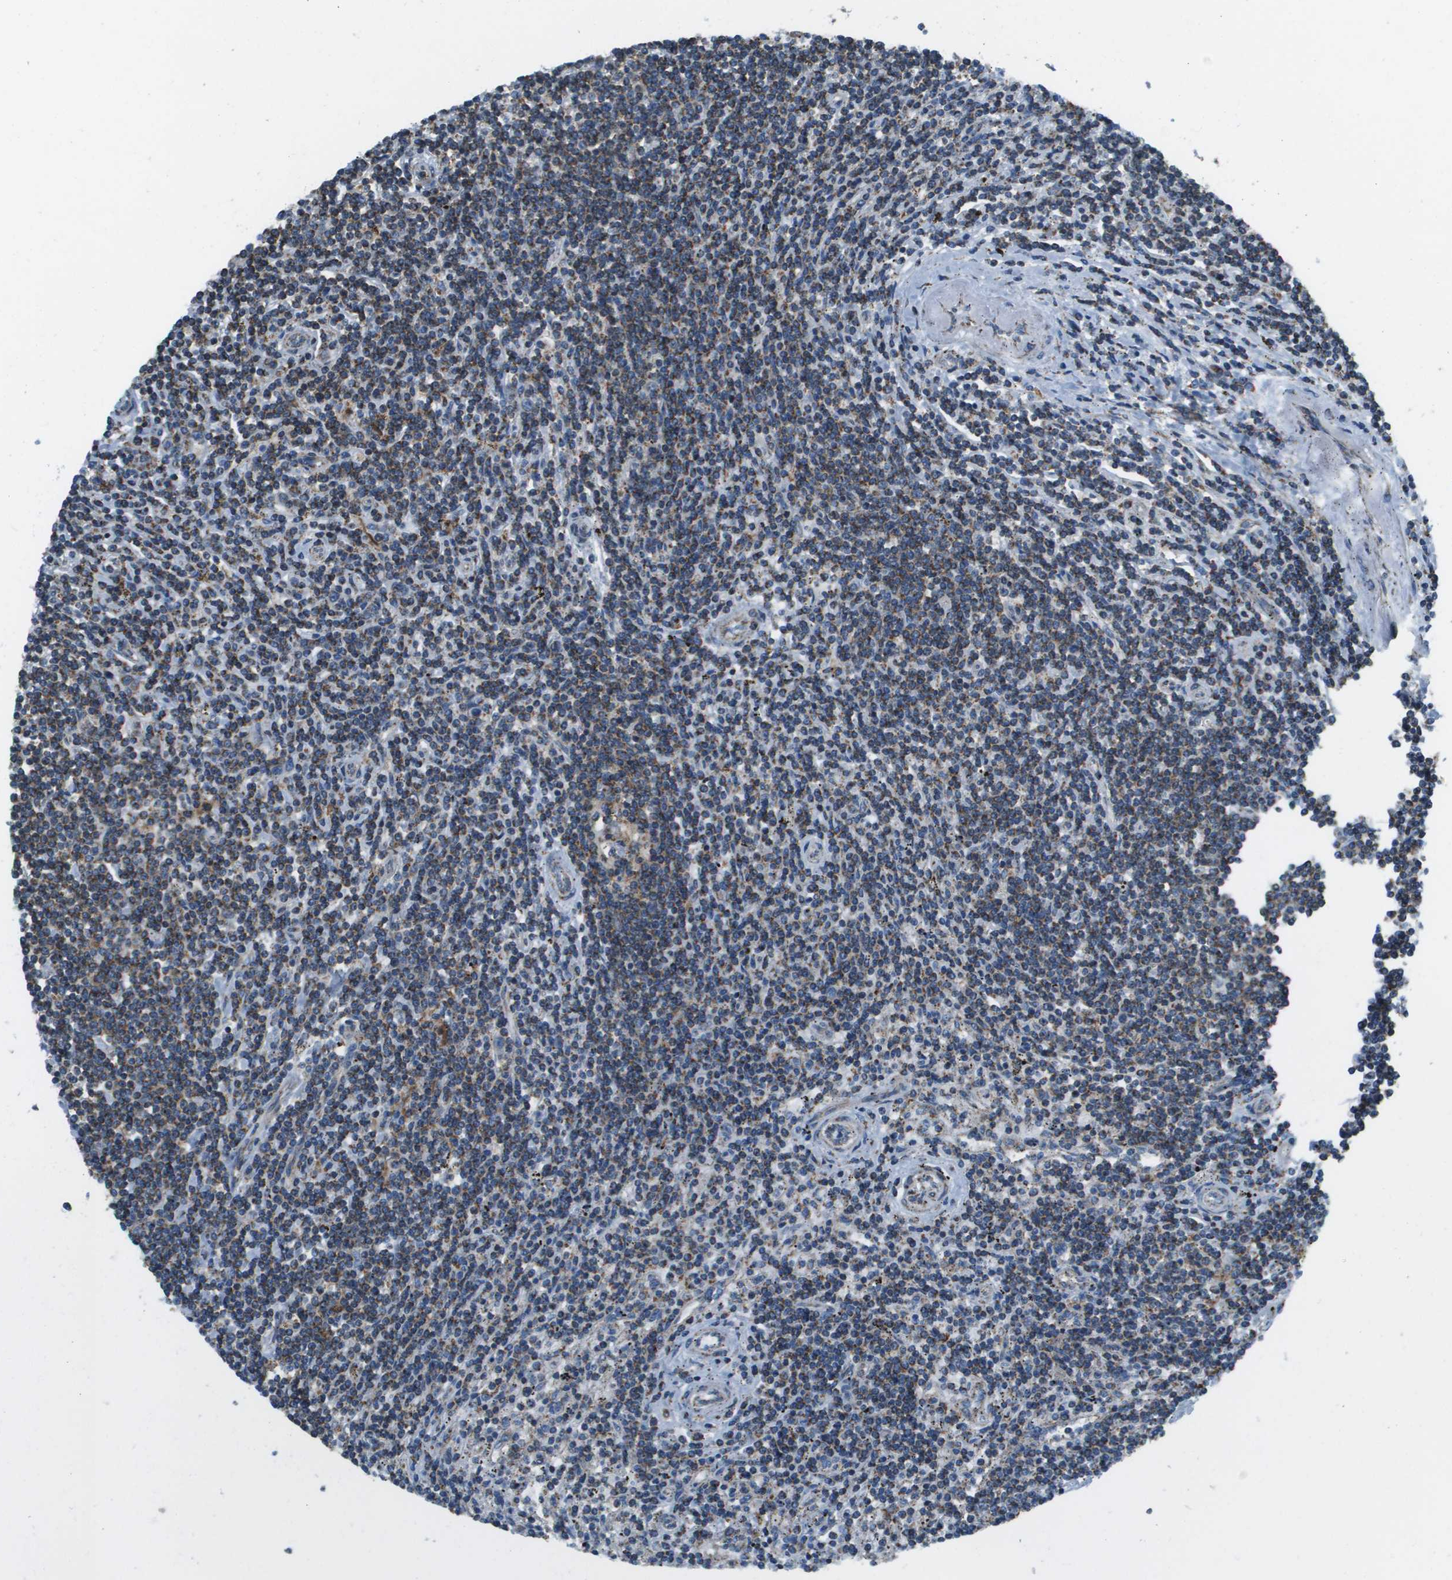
{"staining": {"intensity": "moderate", "quantity": ">75%", "location": "cytoplasmic/membranous"}, "tissue": "lymphoma", "cell_type": "Tumor cells", "image_type": "cancer", "snomed": [{"axis": "morphology", "description": "Malignant lymphoma, non-Hodgkin's type, Low grade"}, {"axis": "topography", "description": "Spleen"}], "caption": "Human low-grade malignant lymphoma, non-Hodgkin's type stained with a brown dye reveals moderate cytoplasmic/membranous positive expression in approximately >75% of tumor cells.", "gene": "TAOK3", "patient": {"sex": "male", "age": 76}}